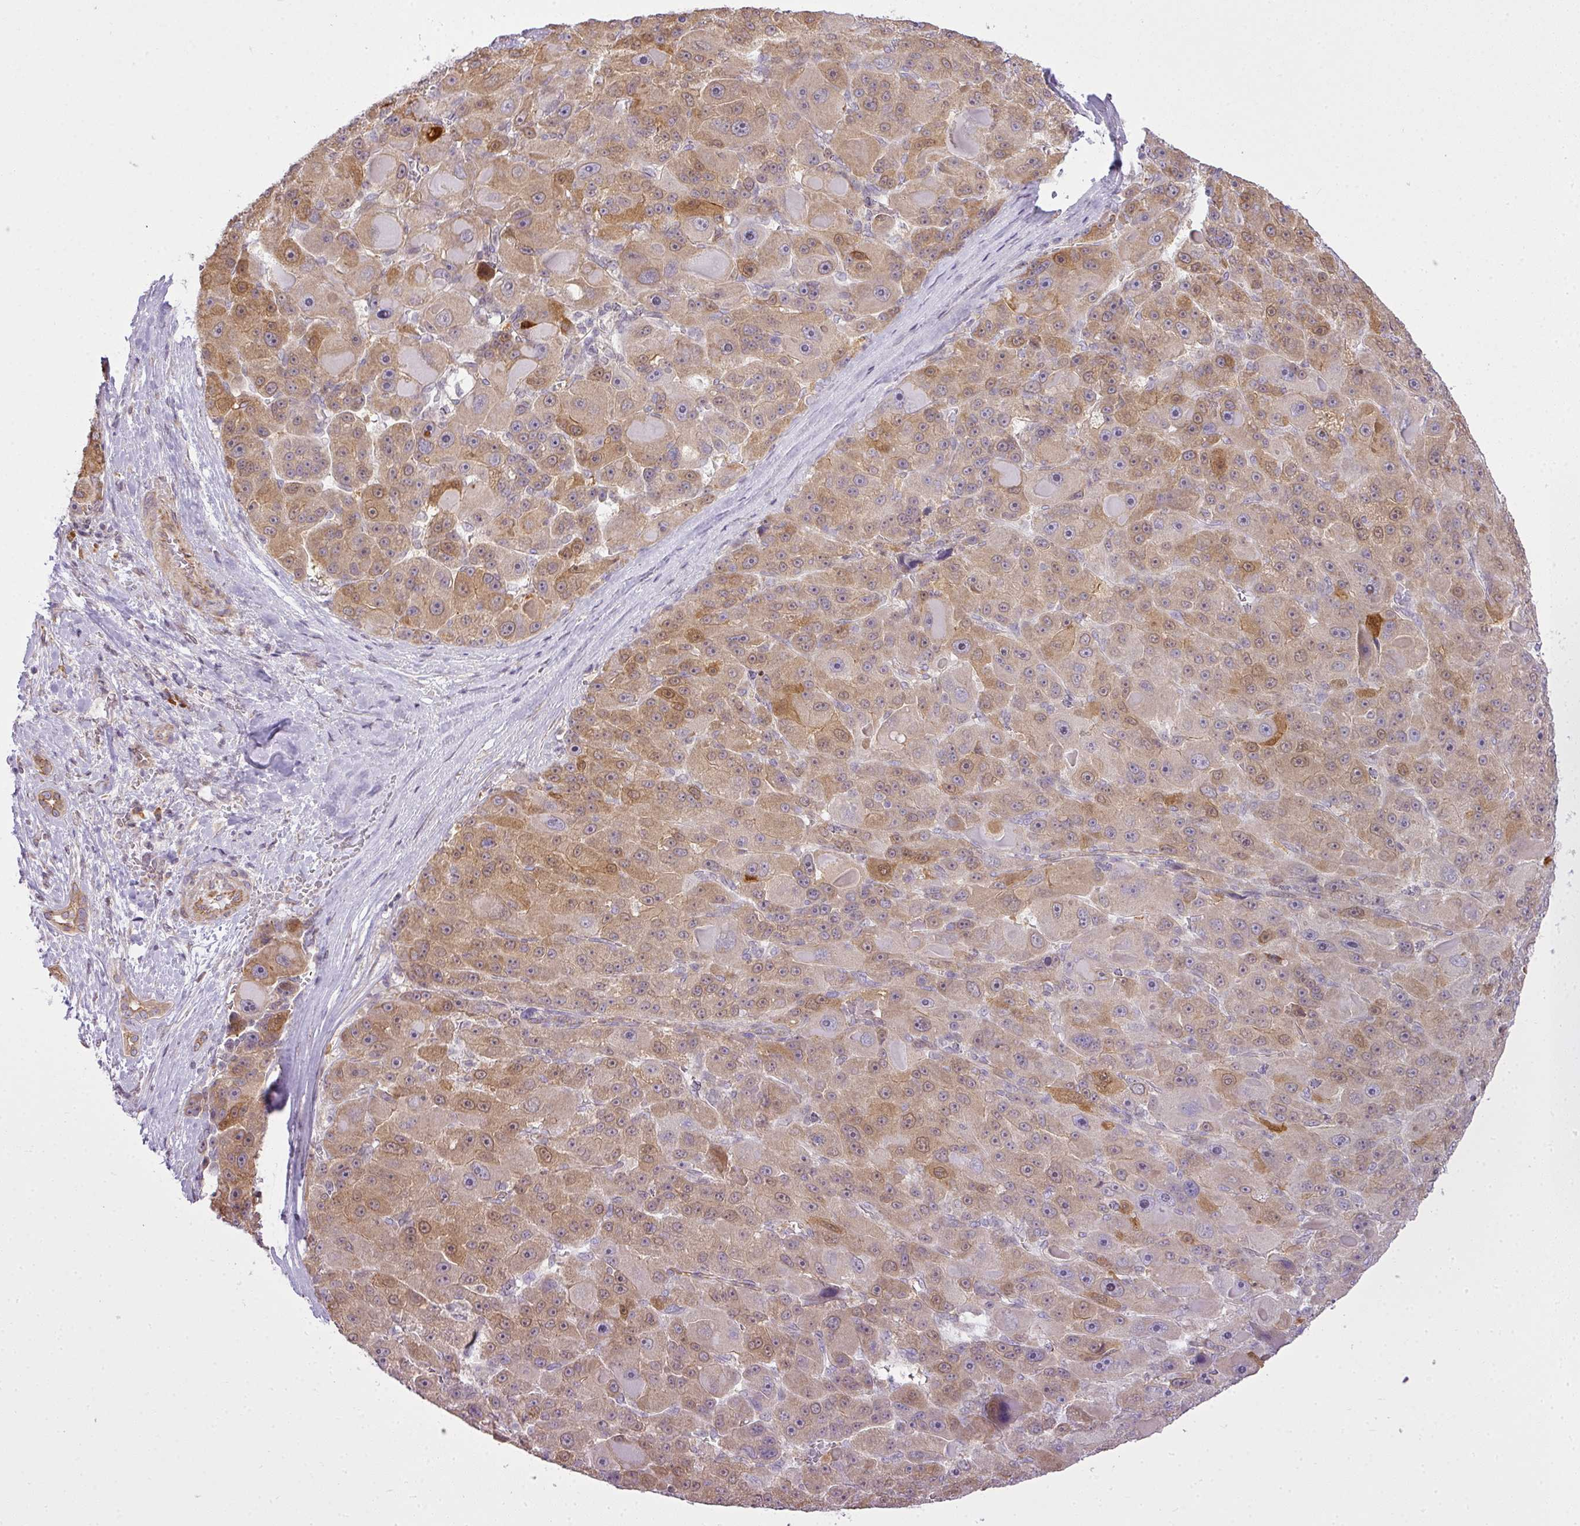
{"staining": {"intensity": "moderate", "quantity": "25%-75%", "location": "cytoplasmic/membranous,nuclear"}, "tissue": "liver cancer", "cell_type": "Tumor cells", "image_type": "cancer", "snomed": [{"axis": "morphology", "description": "Carcinoma, Hepatocellular, NOS"}, {"axis": "topography", "description": "Liver"}], "caption": "Brown immunohistochemical staining in human liver cancer demonstrates moderate cytoplasmic/membranous and nuclear positivity in about 25%-75% of tumor cells.", "gene": "COX18", "patient": {"sex": "male", "age": 76}}